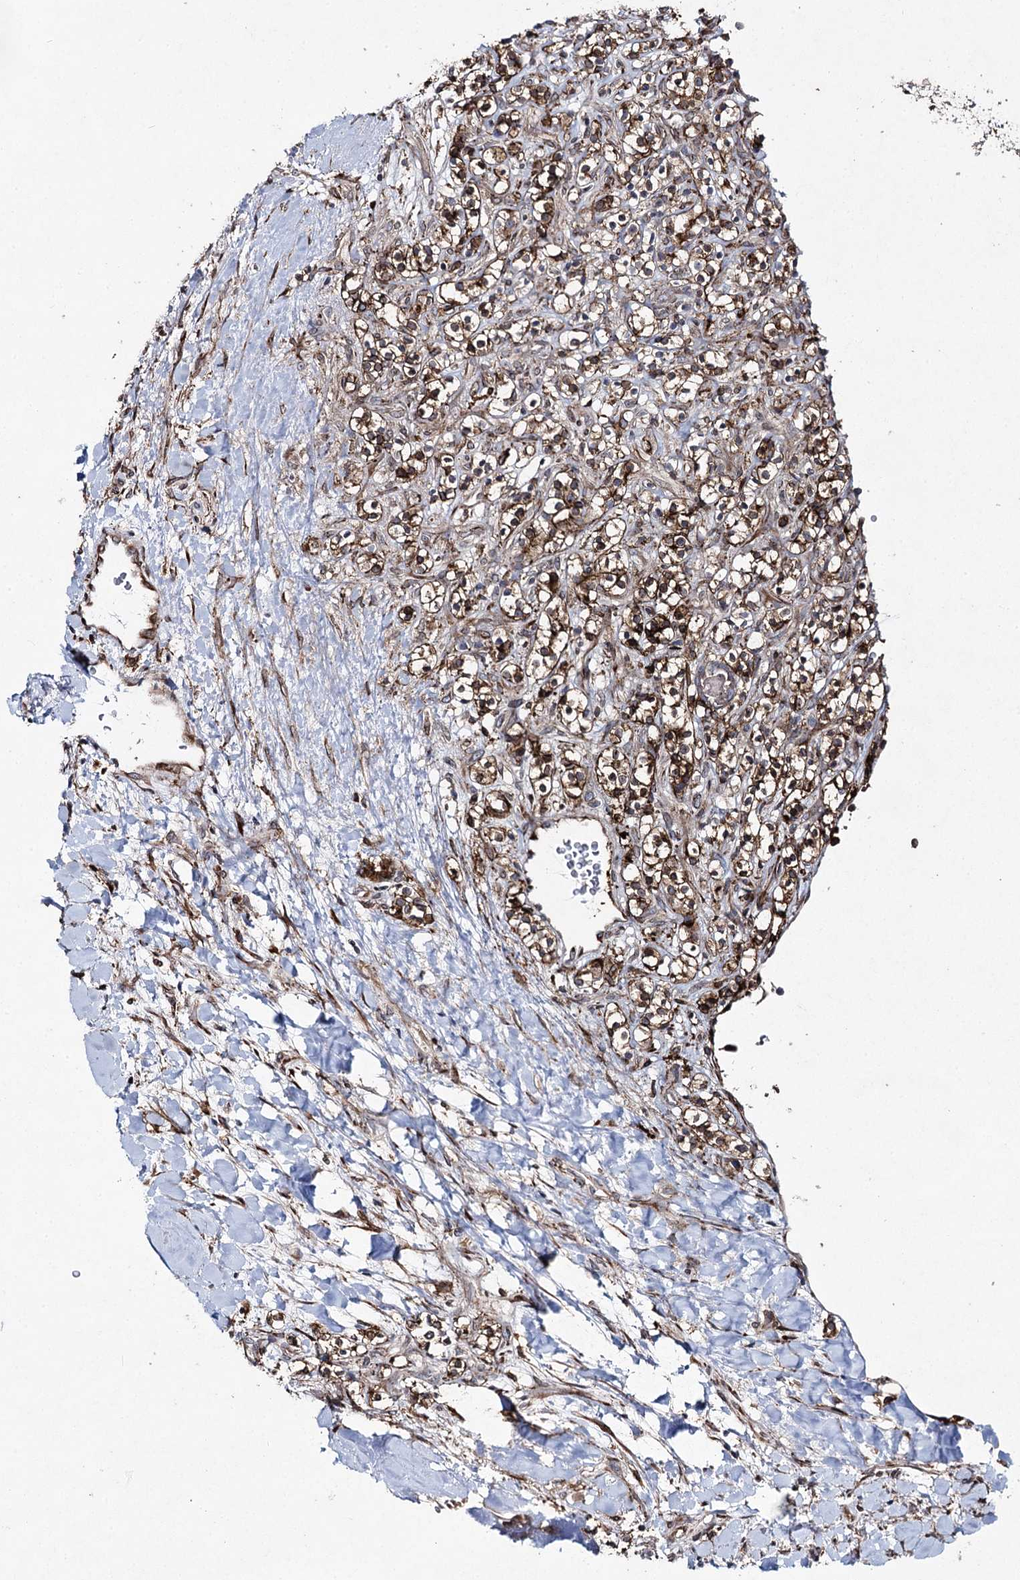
{"staining": {"intensity": "moderate", "quantity": ">75%", "location": "cytoplasmic/membranous"}, "tissue": "renal cancer", "cell_type": "Tumor cells", "image_type": "cancer", "snomed": [{"axis": "morphology", "description": "Adenocarcinoma, NOS"}, {"axis": "topography", "description": "Kidney"}], "caption": "The histopathology image shows immunohistochemical staining of renal cancer. There is moderate cytoplasmic/membranous positivity is seen in approximately >75% of tumor cells. Immunohistochemistry (ihc) stains the protein in brown and the nuclei are stained blue.", "gene": "DCUN1D4", "patient": {"sex": "male", "age": 77}}